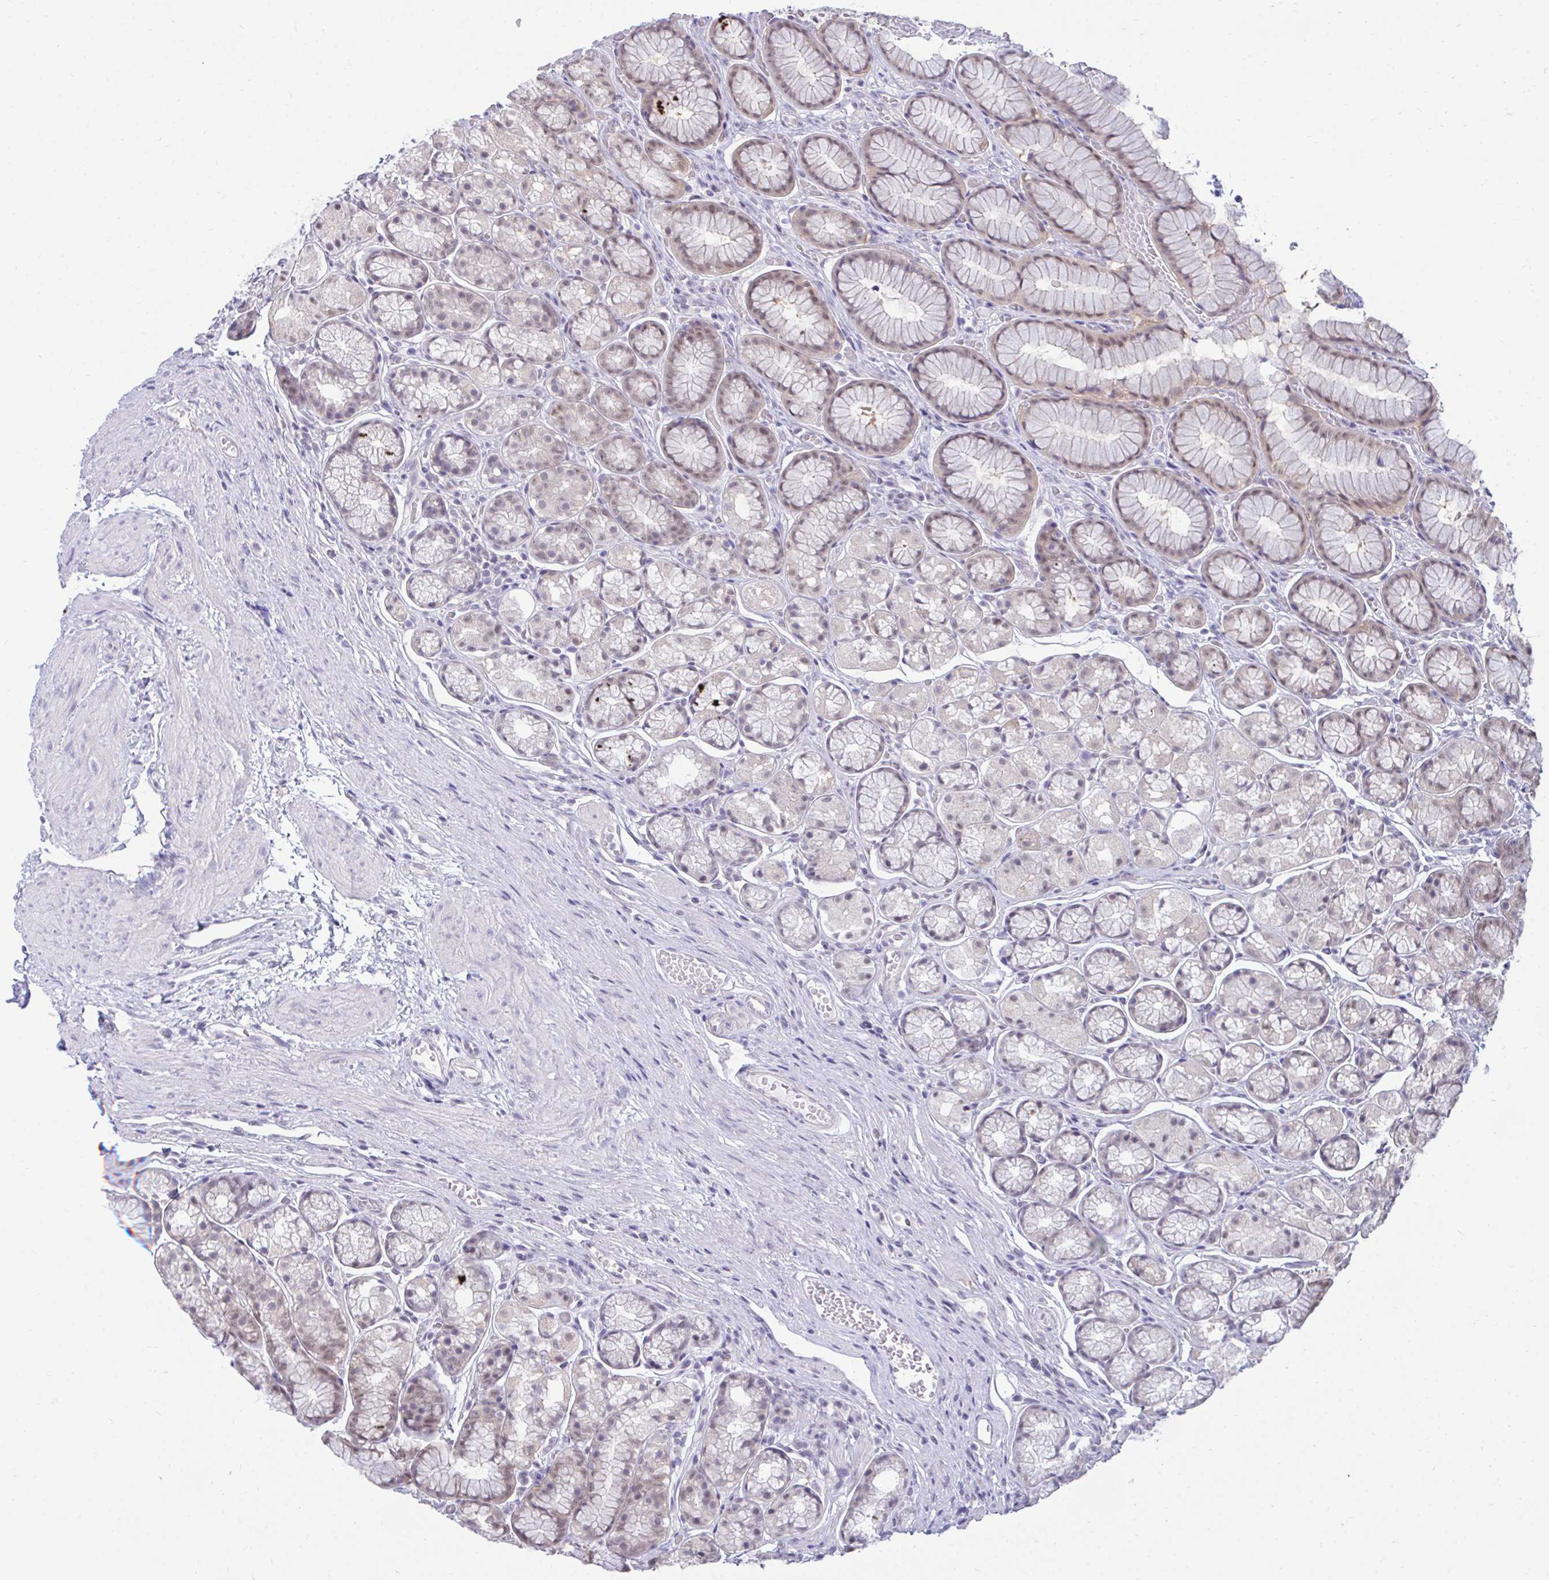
{"staining": {"intensity": "weak", "quantity": "<25%", "location": "nuclear"}, "tissue": "stomach", "cell_type": "Glandular cells", "image_type": "normal", "snomed": [{"axis": "morphology", "description": "Normal tissue, NOS"}, {"axis": "topography", "description": "Smooth muscle"}, {"axis": "topography", "description": "Stomach"}], "caption": "The micrograph shows no significant staining in glandular cells of stomach.", "gene": "CSE1L", "patient": {"sex": "male", "age": 70}}